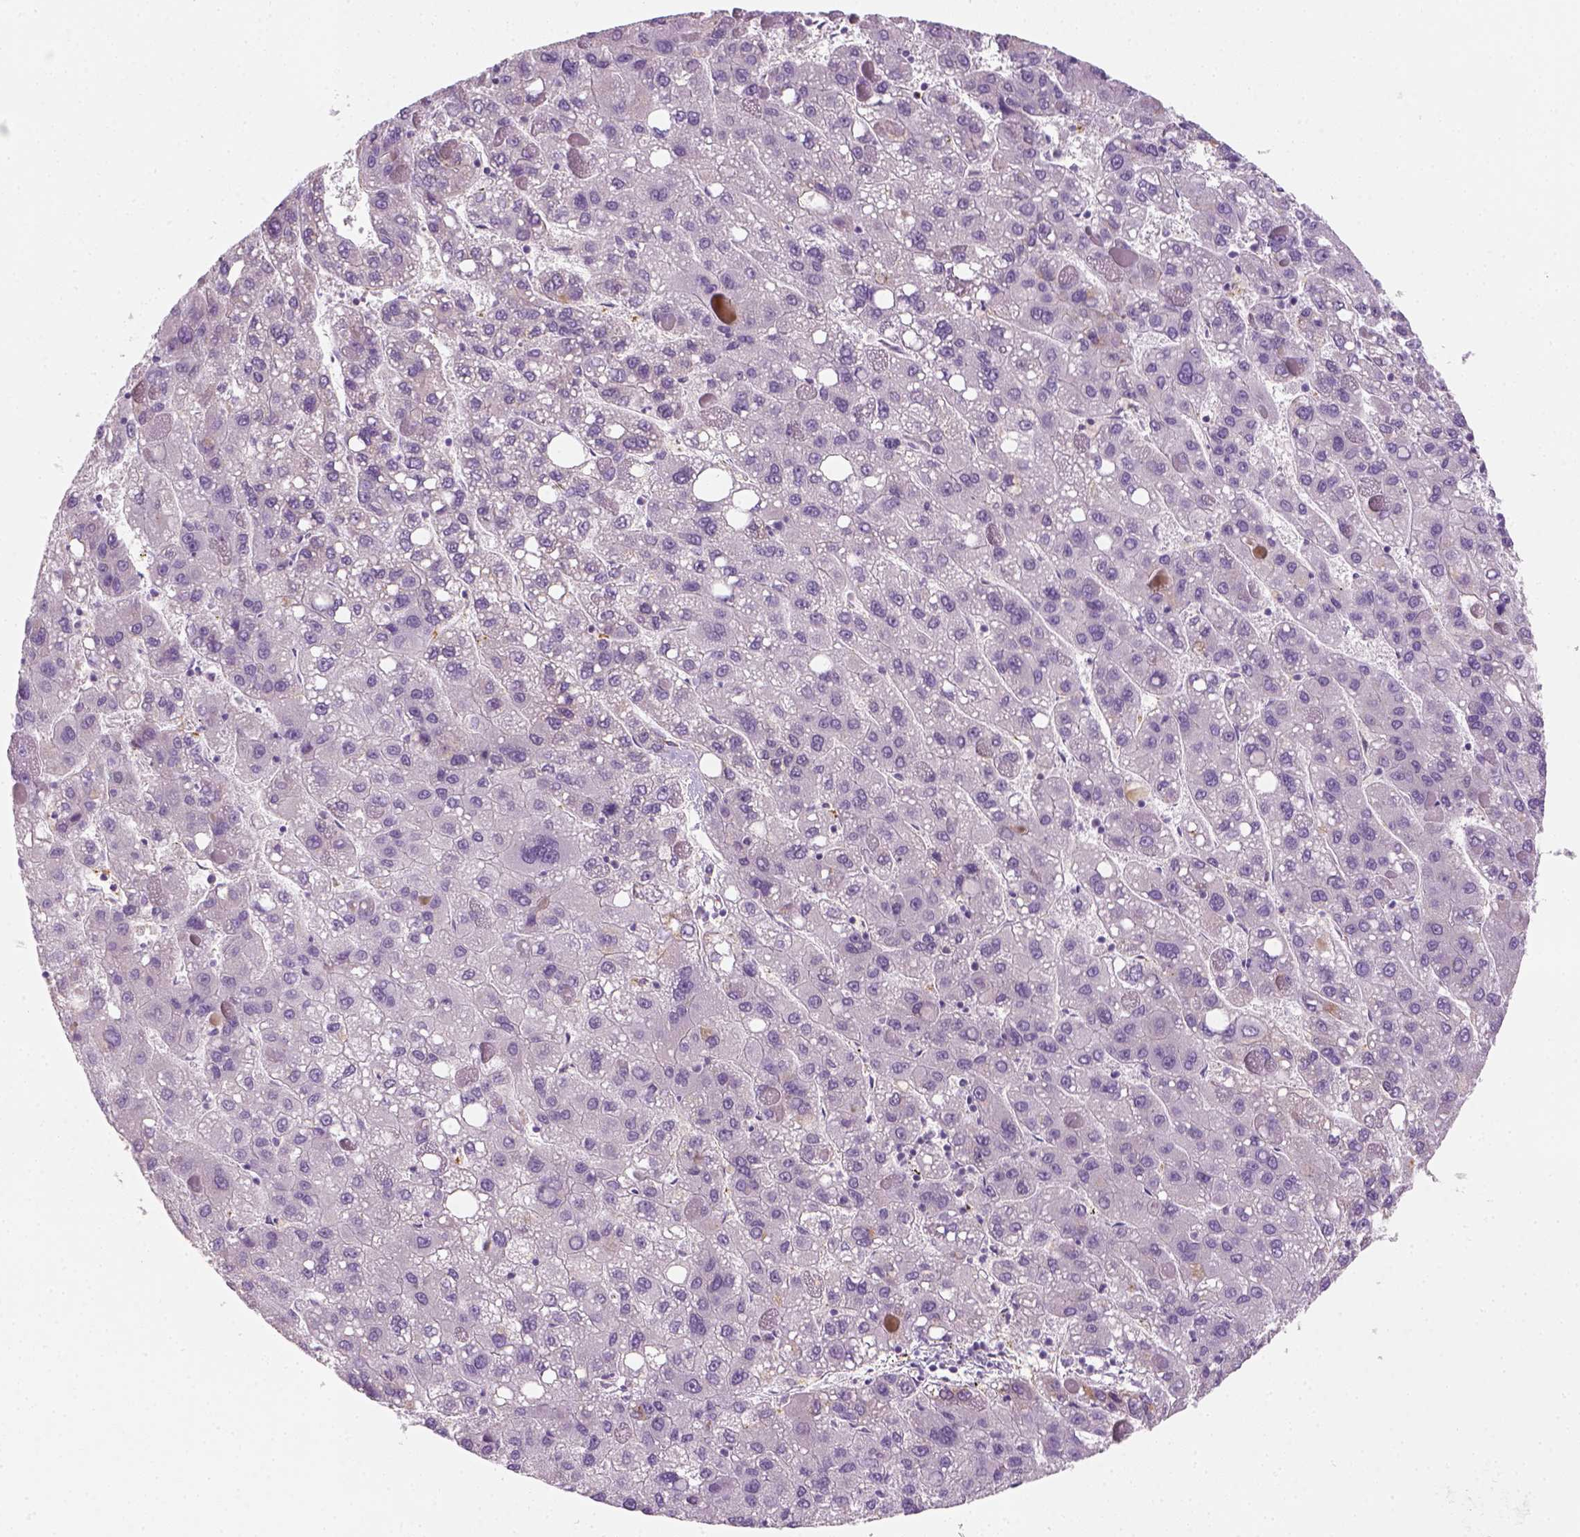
{"staining": {"intensity": "negative", "quantity": "none", "location": "none"}, "tissue": "liver cancer", "cell_type": "Tumor cells", "image_type": "cancer", "snomed": [{"axis": "morphology", "description": "Carcinoma, Hepatocellular, NOS"}, {"axis": "topography", "description": "Liver"}], "caption": "Human liver cancer stained for a protein using IHC demonstrates no staining in tumor cells.", "gene": "FAM163B", "patient": {"sex": "female", "age": 82}}